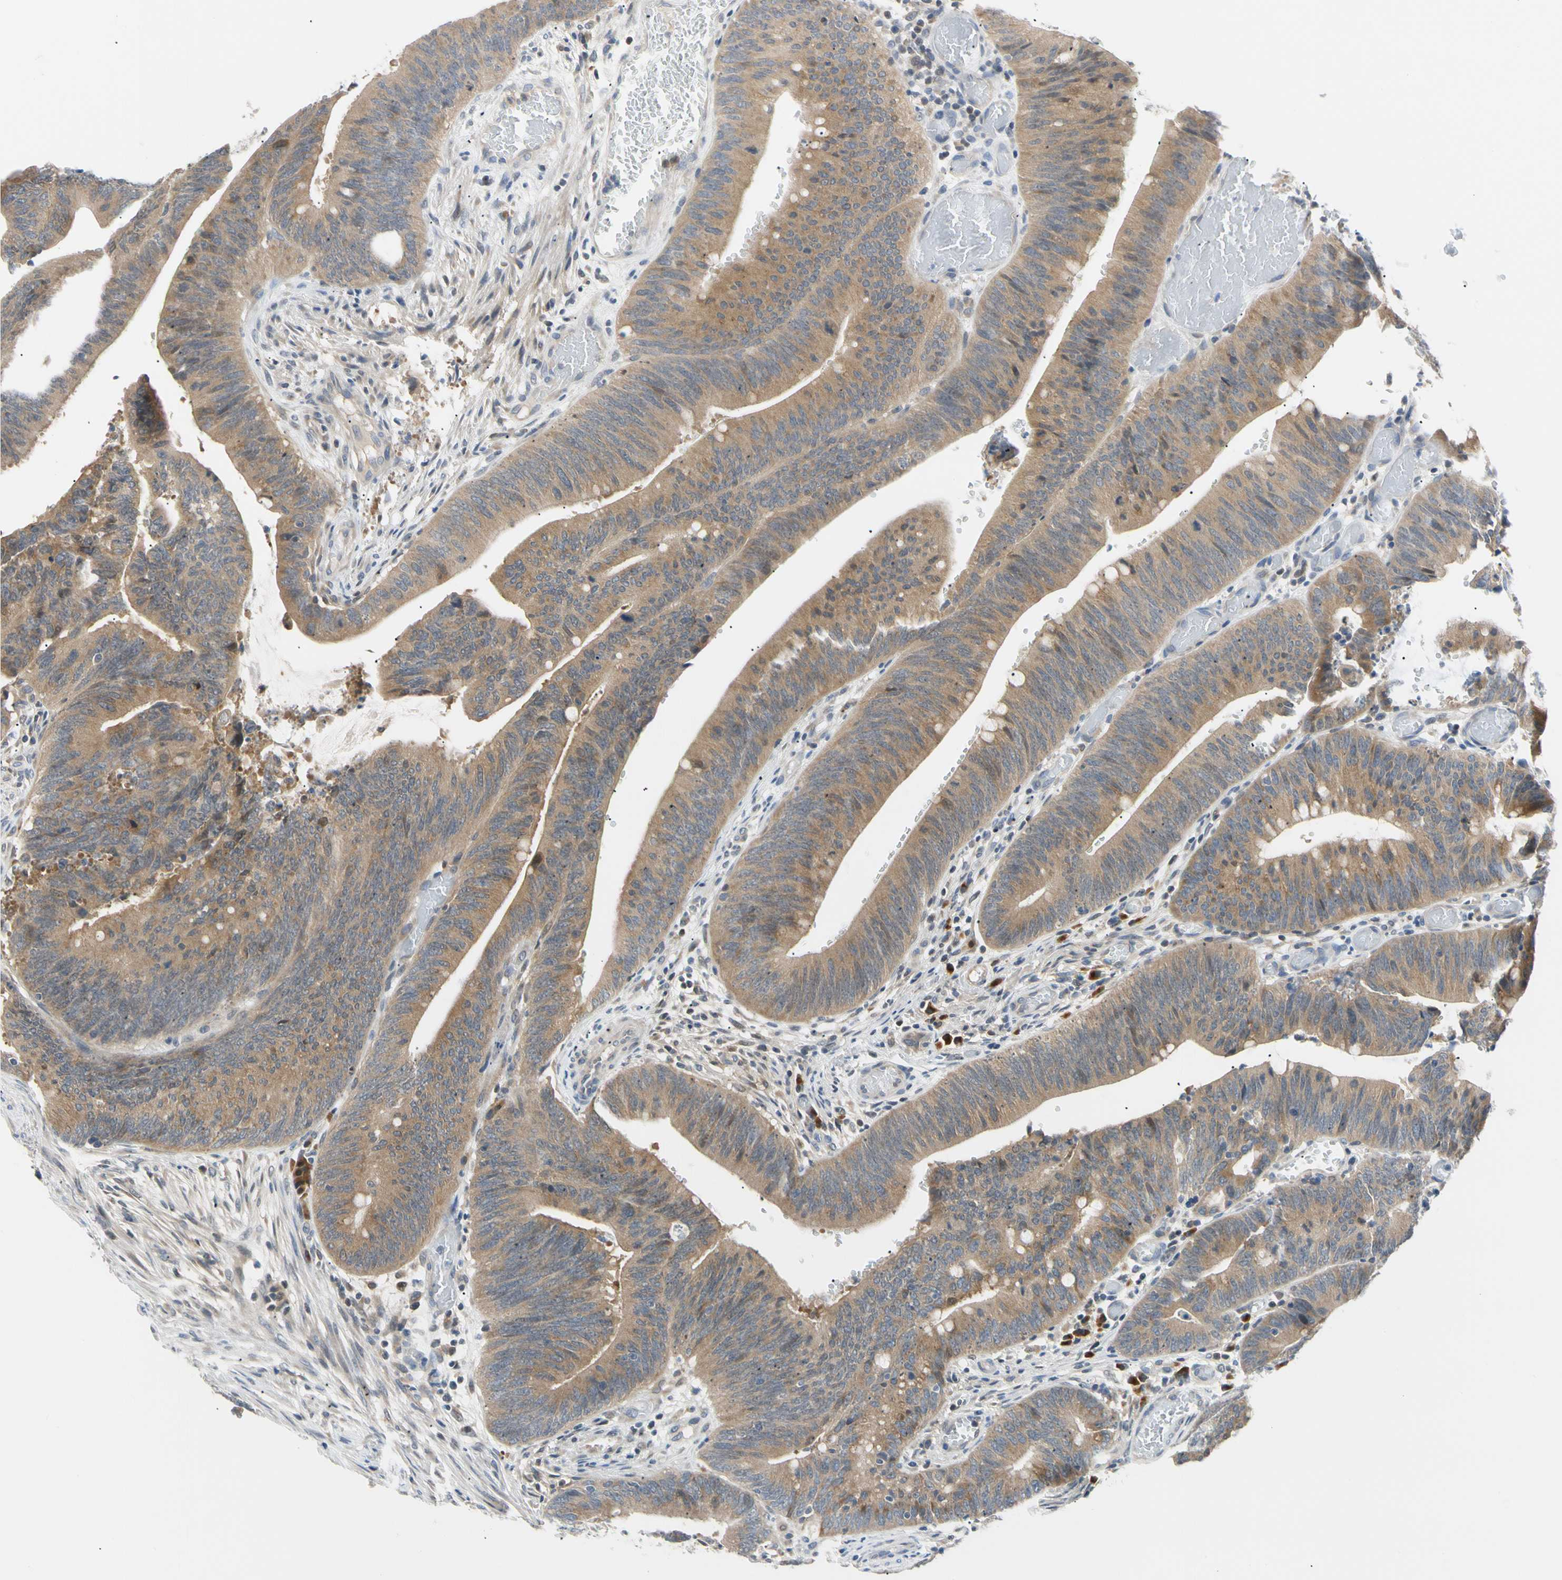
{"staining": {"intensity": "moderate", "quantity": ">75%", "location": "cytoplasmic/membranous"}, "tissue": "colorectal cancer", "cell_type": "Tumor cells", "image_type": "cancer", "snomed": [{"axis": "morphology", "description": "Adenocarcinoma, NOS"}, {"axis": "topography", "description": "Rectum"}], "caption": "Protein staining exhibits moderate cytoplasmic/membranous expression in about >75% of tumor cells in colorectal cancer (adenocarcinoma).", "gene": "SEC23B", "patient": {"sex": "female", "age": 66}}